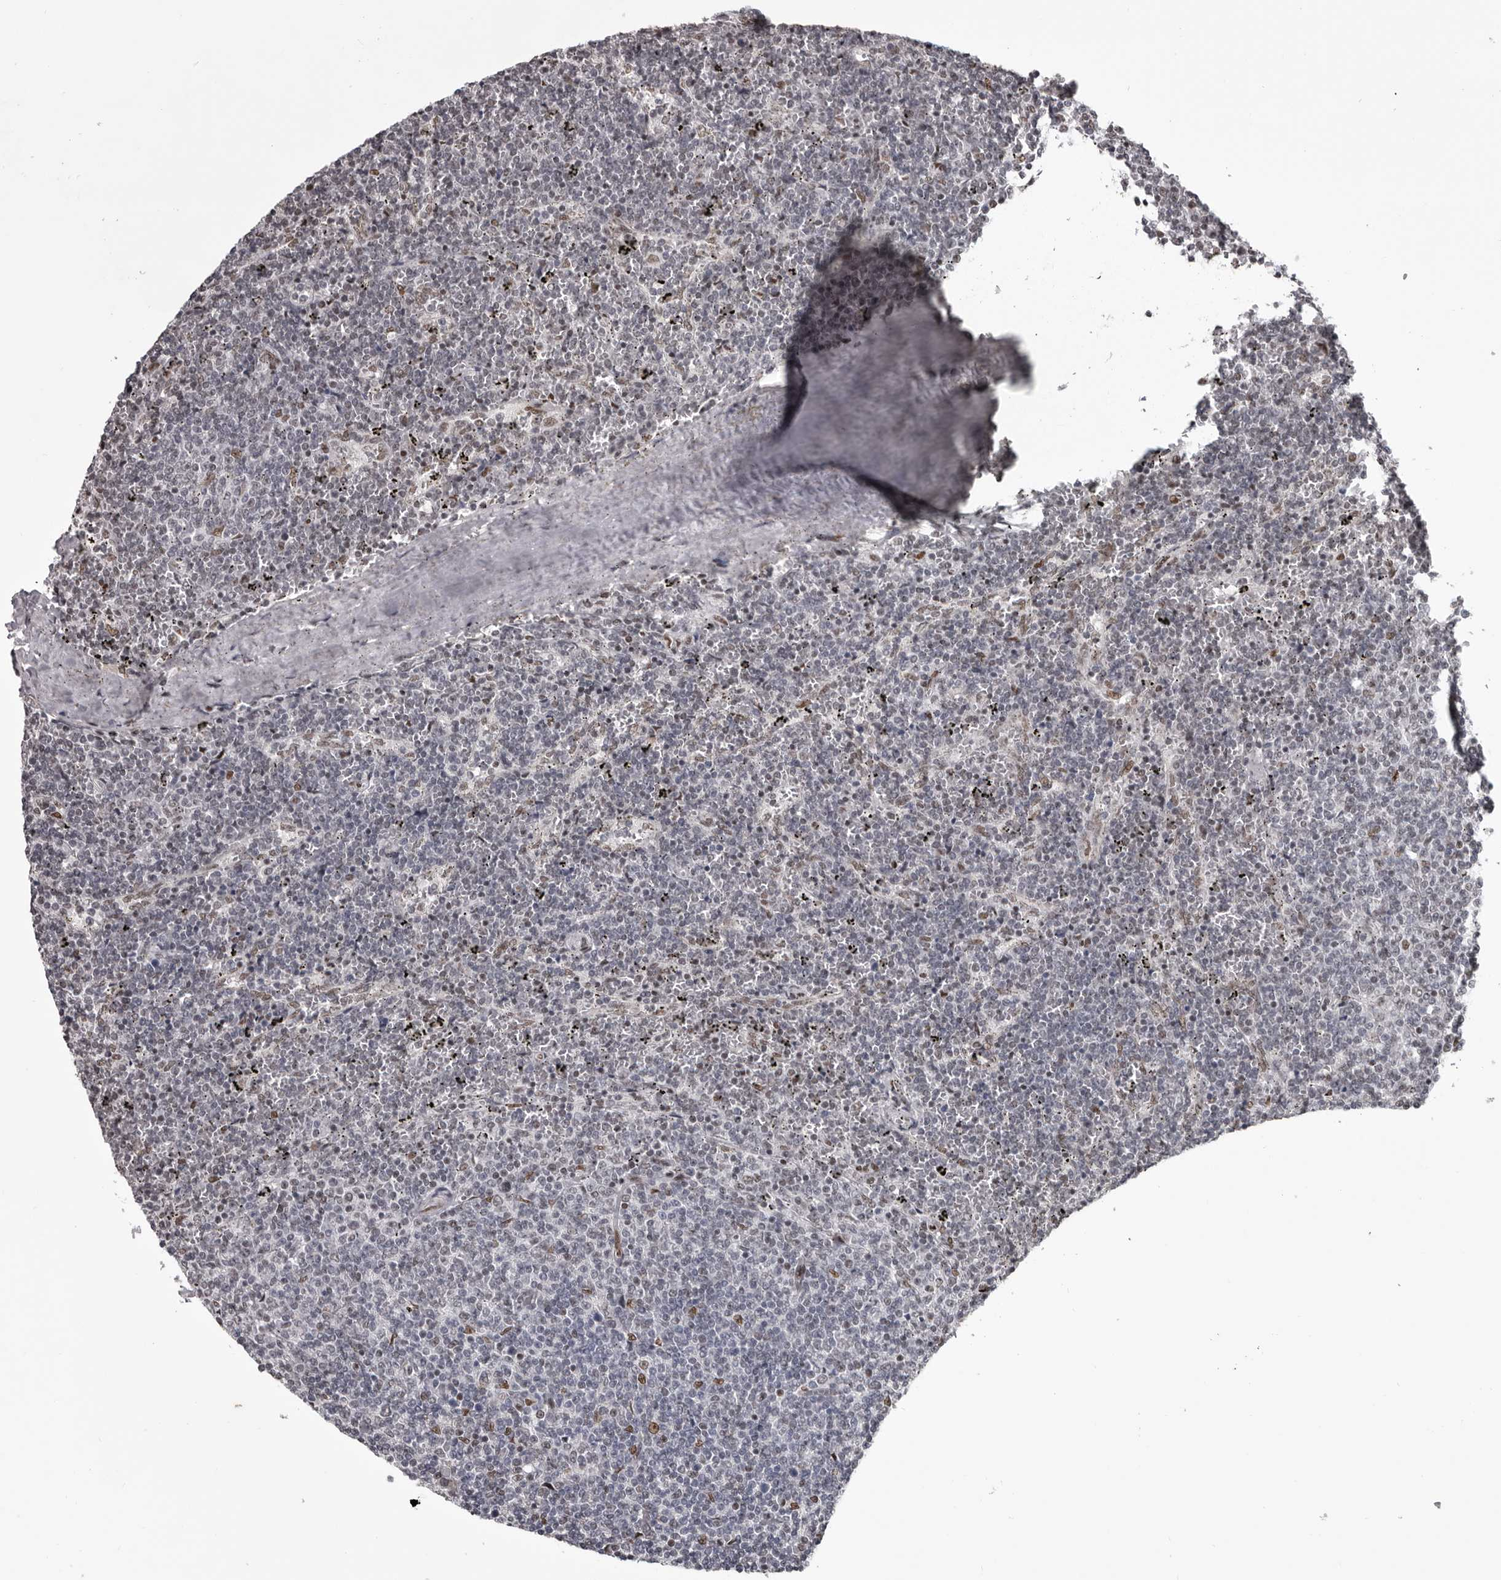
{"staining": {"intensity": "negative", "quantity": "none", "location": "none"}, "tissue": "lymphoma", "cell_type": "Tumor cells", "image_type": "cancer", "snomed": [{"axis": "morphology", "description": "Malignant lymphoma, non-Hodgkin's type, Low grade"}, {"axis": "topography", "description": "Spleen"}], "caption": "This is an immunohistochemistry (IHC) image of human low-grade malignant lymphoma, non-Hodgkin's type. There is no expression in tumor cells.", "gene": "NUMA1", "patient": {"sex": "female", "age": 50}}